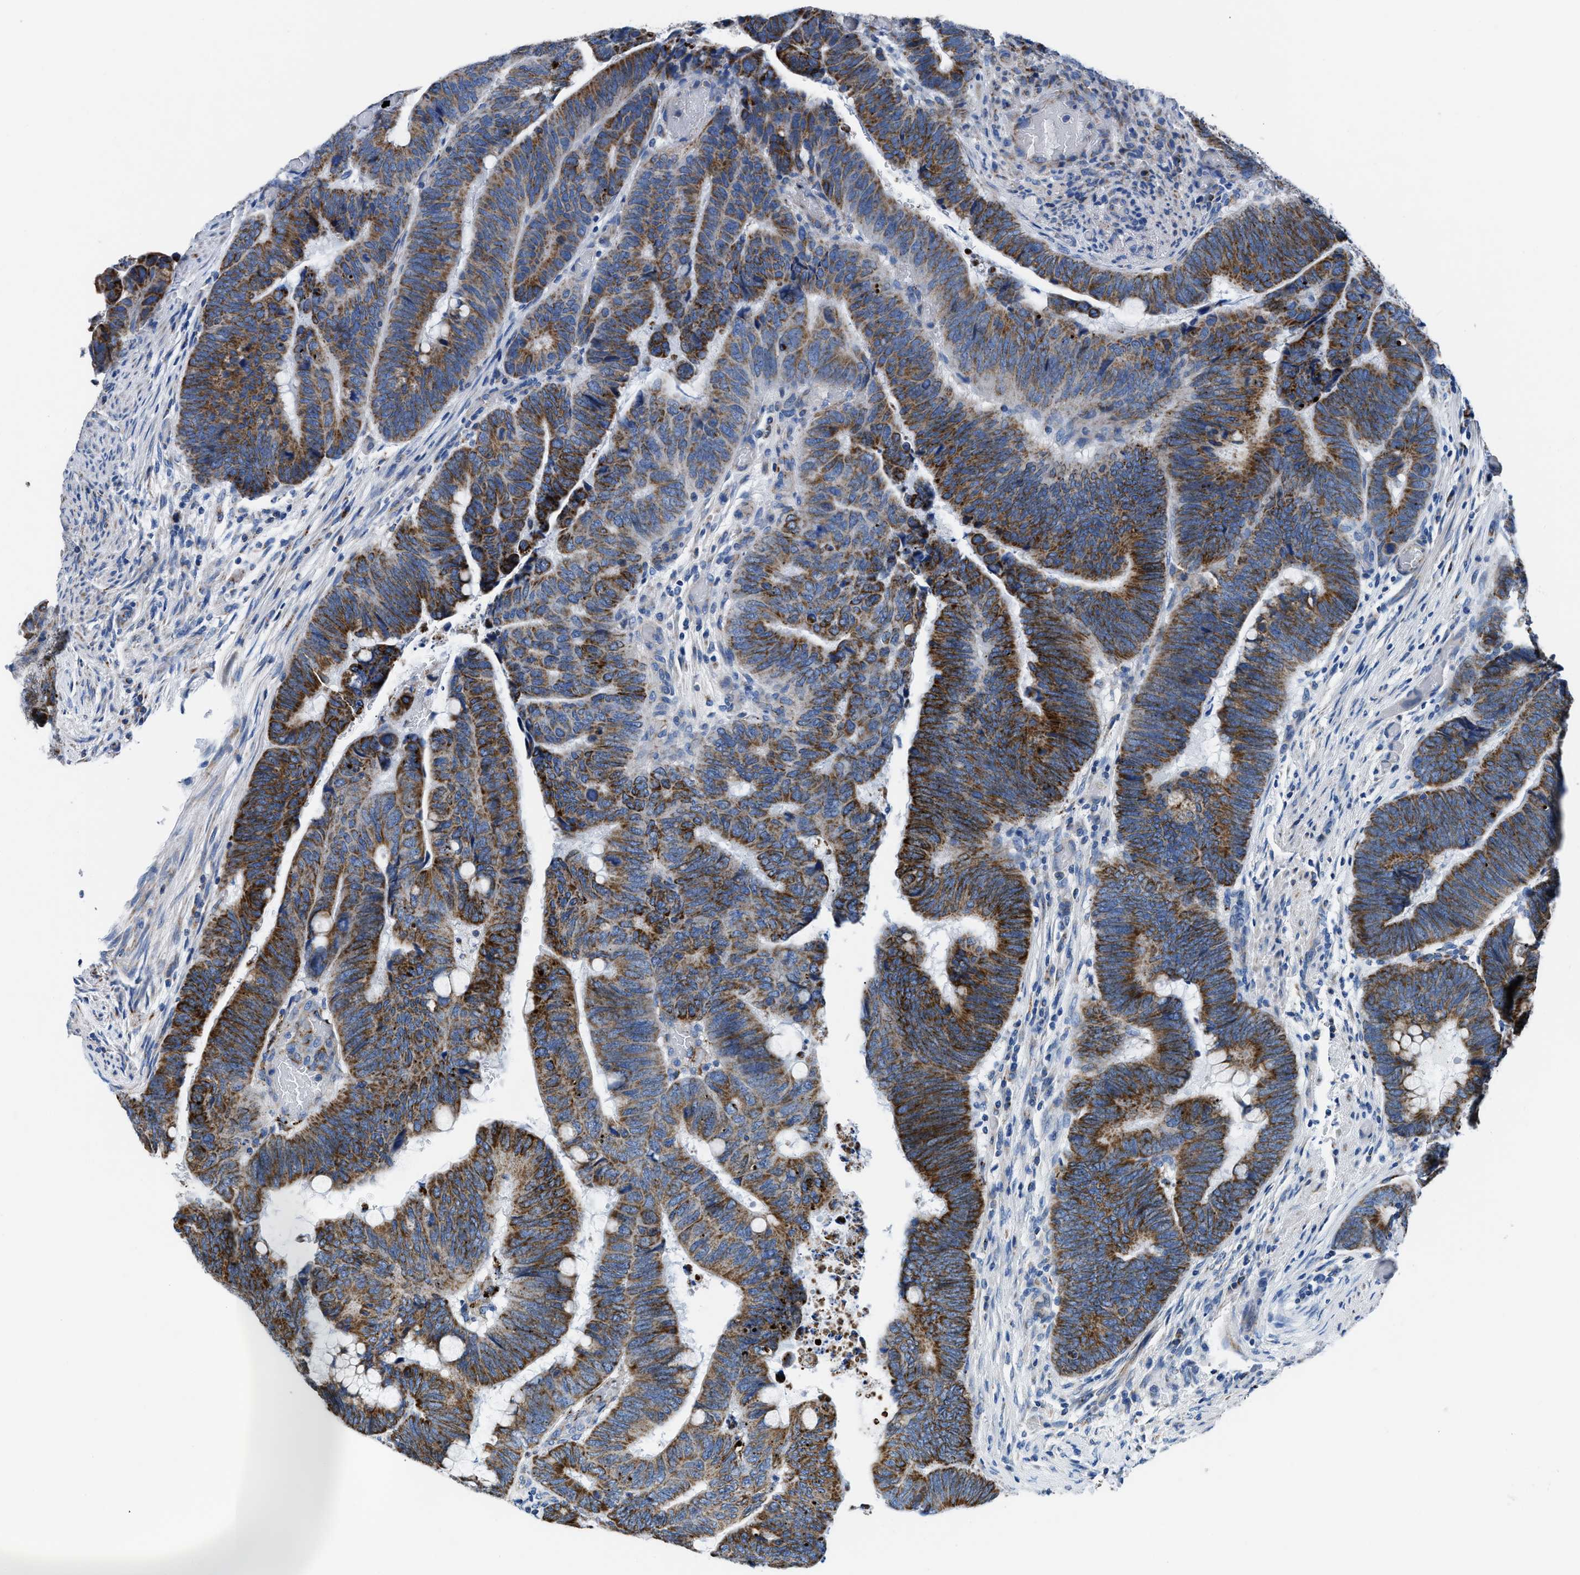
{"staining": {"intensity": "strong", "quantity": ">75%", "location": "cytoplasmic/membranous"}, "tissue": "colorectal cancer", "cell_type": "Tumor cells", "image_type": "cancer", "snomed": [{"axis": "morphology", "description": "Normal tissue, NOS"}, {"axis": "morphology", "description": "Adenocarcinoma, NOS"}, {"axis": "topography", "description": "Rectum"}], "caption": "Immunohistochemical staining of colorectal adenocarcinoma reveals high levels of strong cytoplasmic/membranous positivity in approximately >75% of tumor cells.", "gene": "ZDHHC3", "patient": {"sex": "male", "age": 92}}